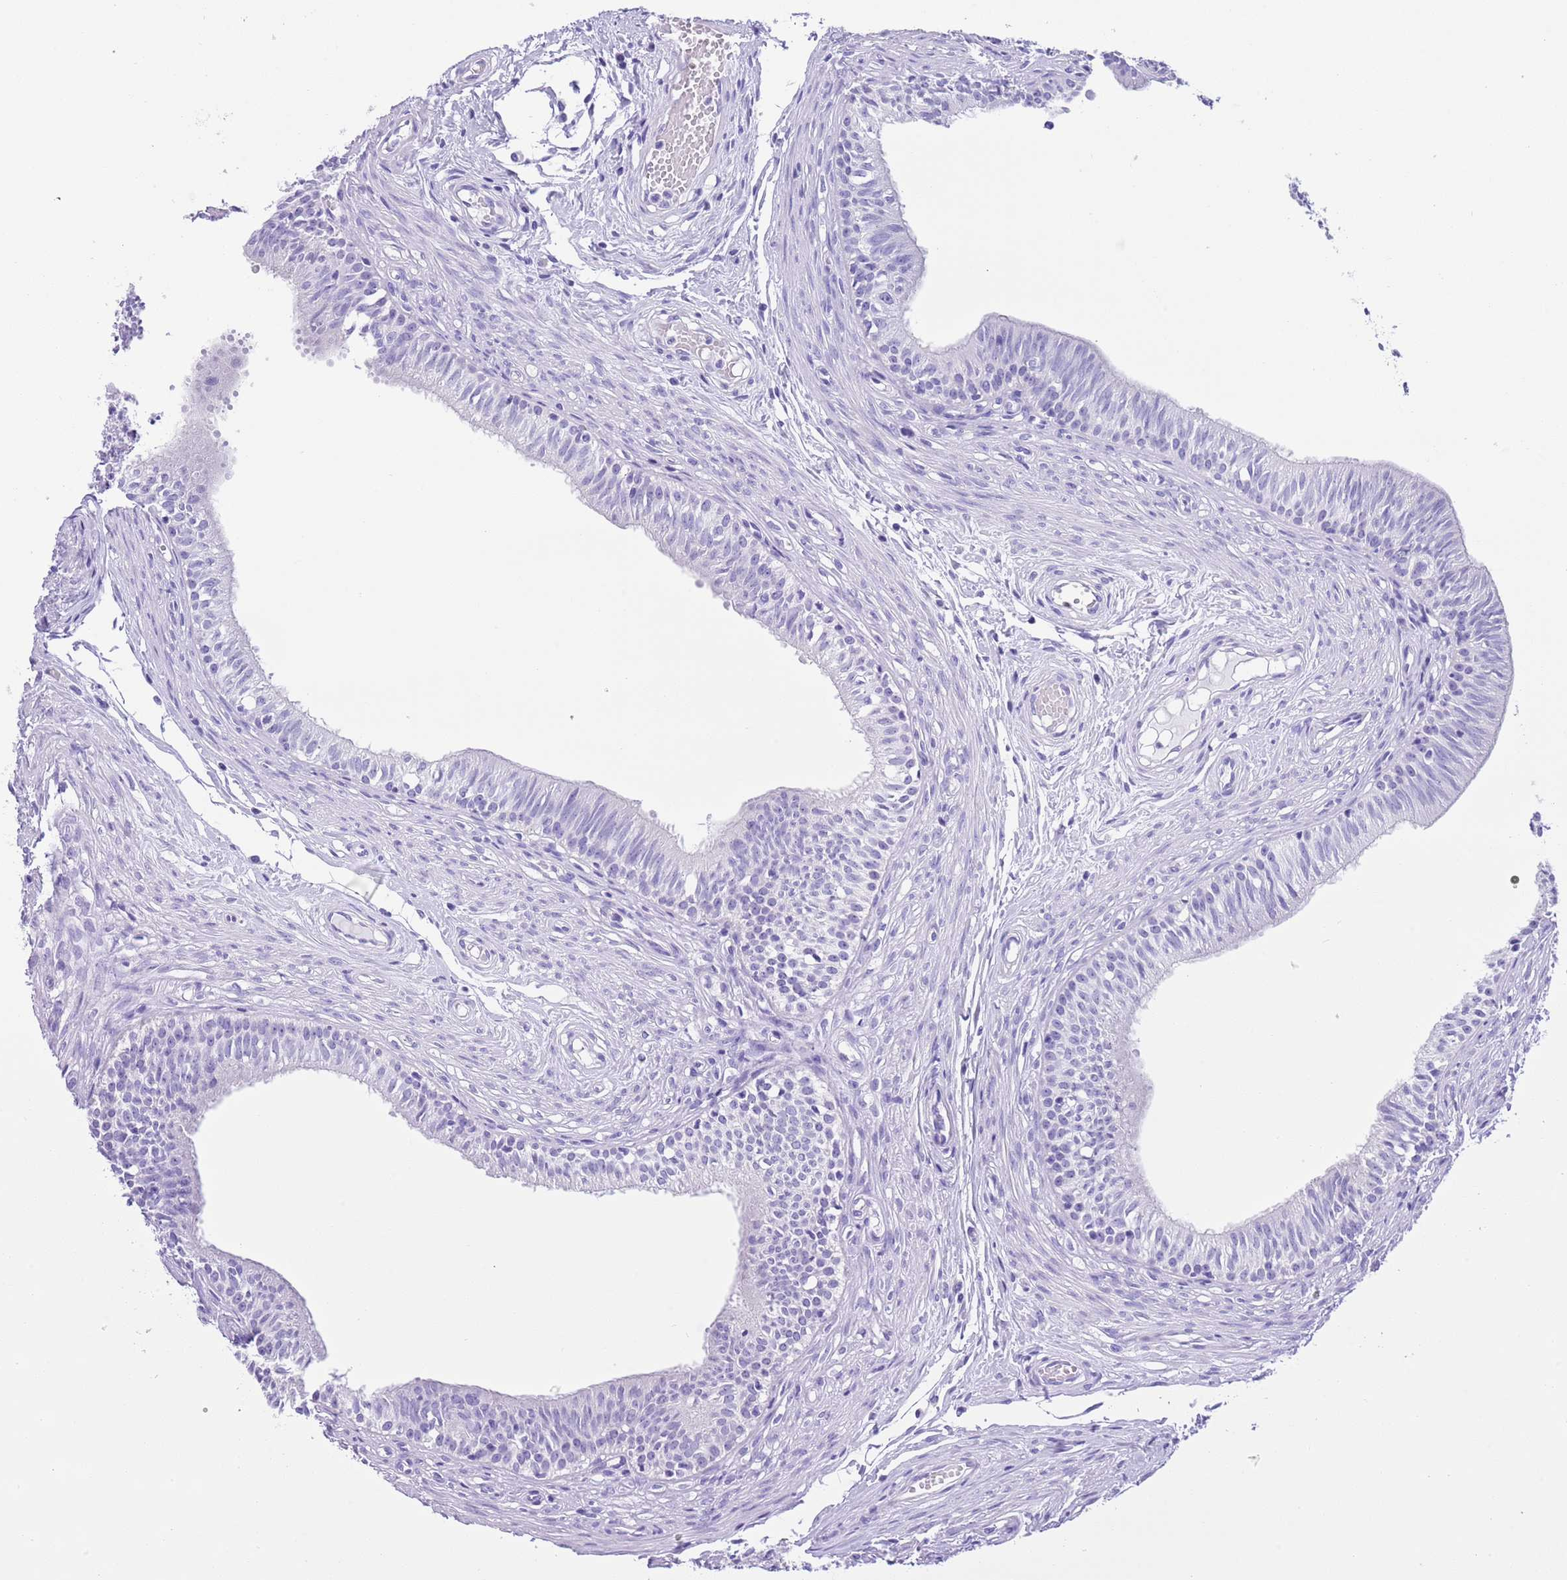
{"staining": {"intensity": "negative", "quantity": "none", "location": "none"}, "tissue": "epididymis", "cell_type": "Glandular cells", "image_type": "normal", "snomed": [{"axis": "morphology", "description": "Normal tissue, NOS"}, {"axis": "topography", "description": "Epididymis, spermatic cord, NOS"}], "caption": "Immunohistochemistry (IHC) of normal epididymis reveals no expression in glandular cells. (Brightfield microscopy of DAB immunohistochemistry (IHC) at high magnification).", "gene": "TMEM185A", "patient": {"sex": "male", "age": 22}}